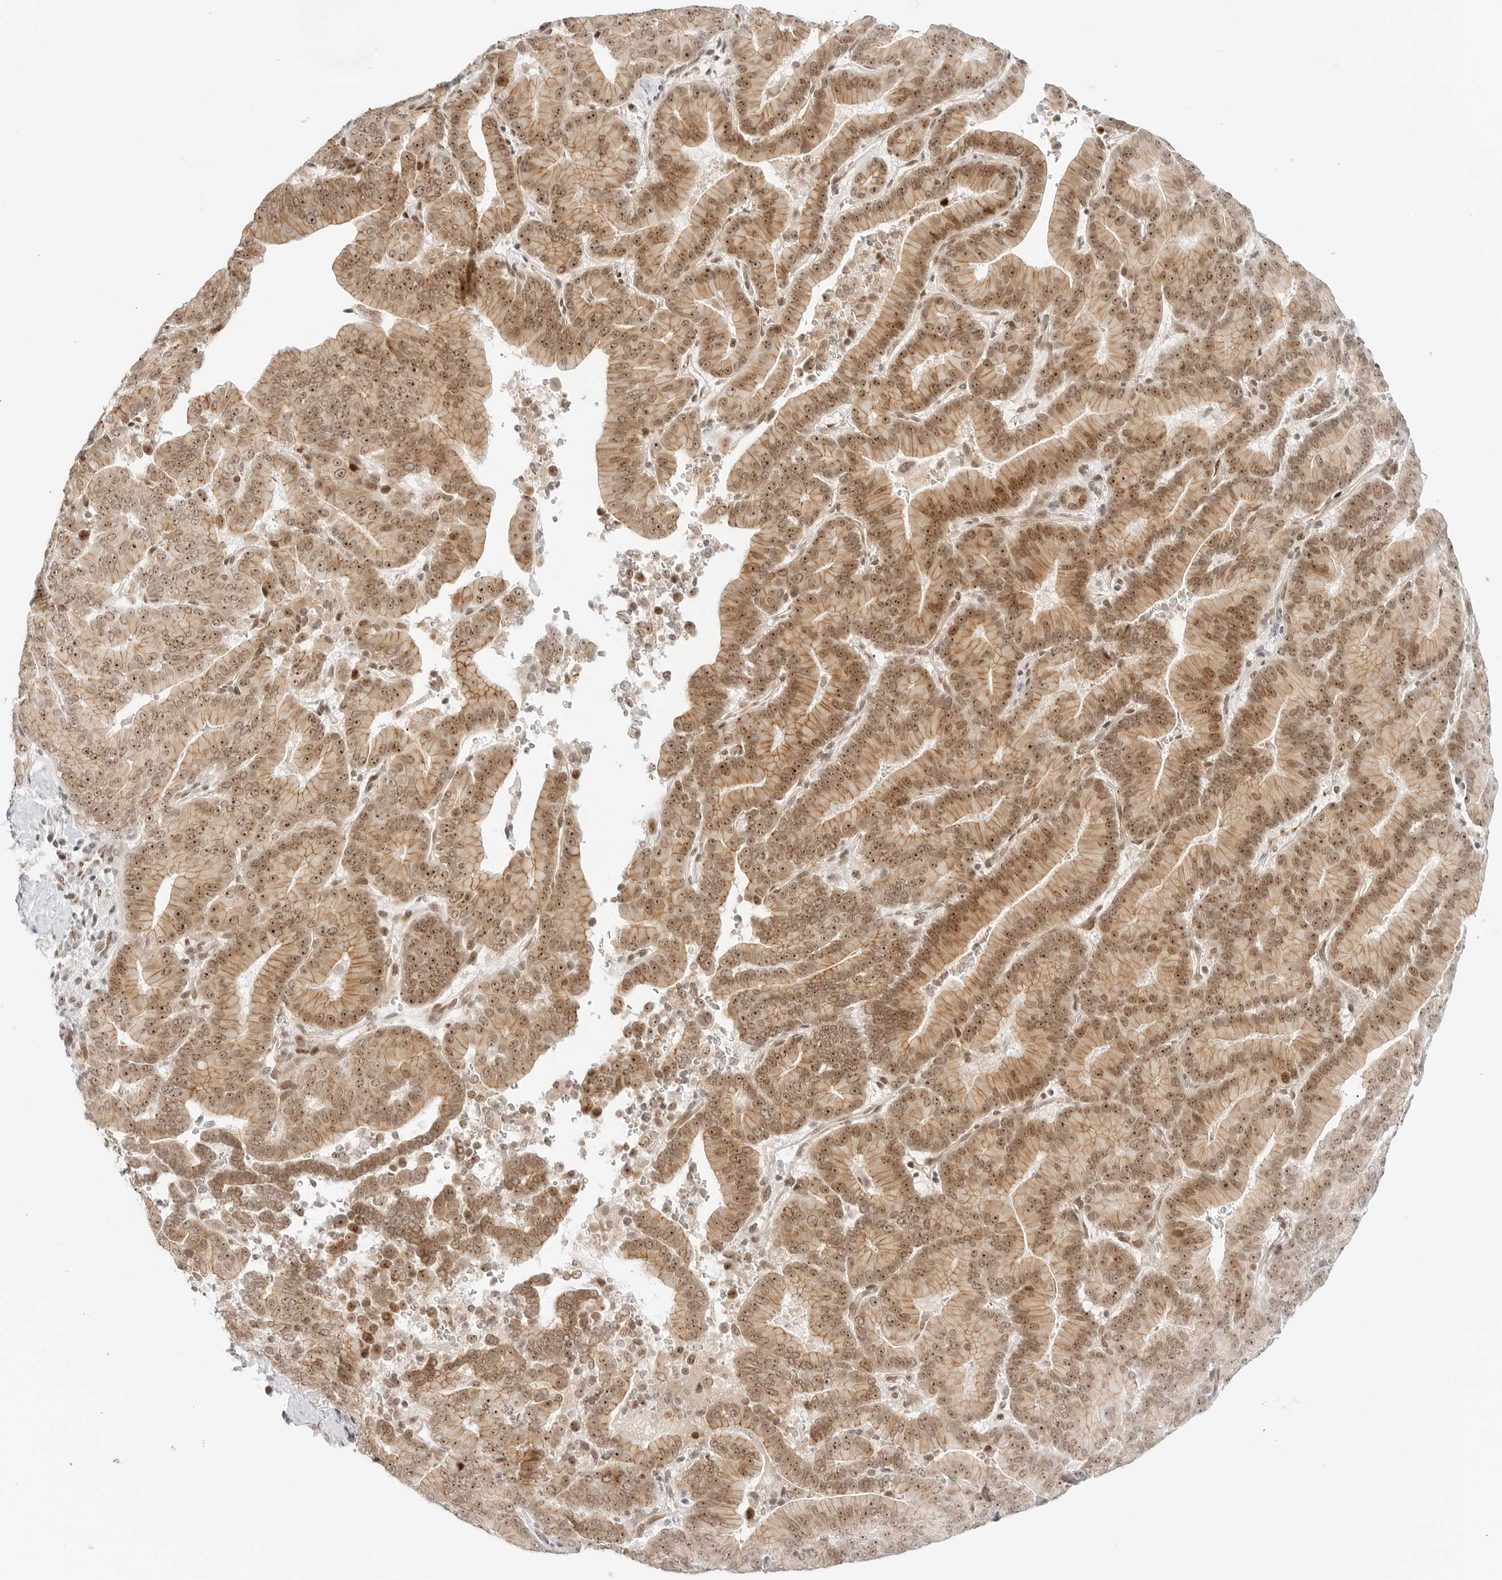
{"staining": {"intensity": "moderate", "quantity": ">75%", "location": "cytoplasmic/membranous,nuclear"}, "tissue": "liver cancer", "cell_type": "Tumor cells", "image_type": "cancer", "snomed": [{"axis": "morphology", "description": "Cholangiocarcinoma"}, {"axis": "topography", "description": "Liver"}], "caption": "Immunohistochemistry (IHC) (DAB) staining of human liver cholangiocarcinoma exhibits moderate cytoplasmic/membranous and nuclear protein staining in about >75% of tumor cells.", "gene": "HIPK3", "patient": {"sex": "female", "age": 75}}